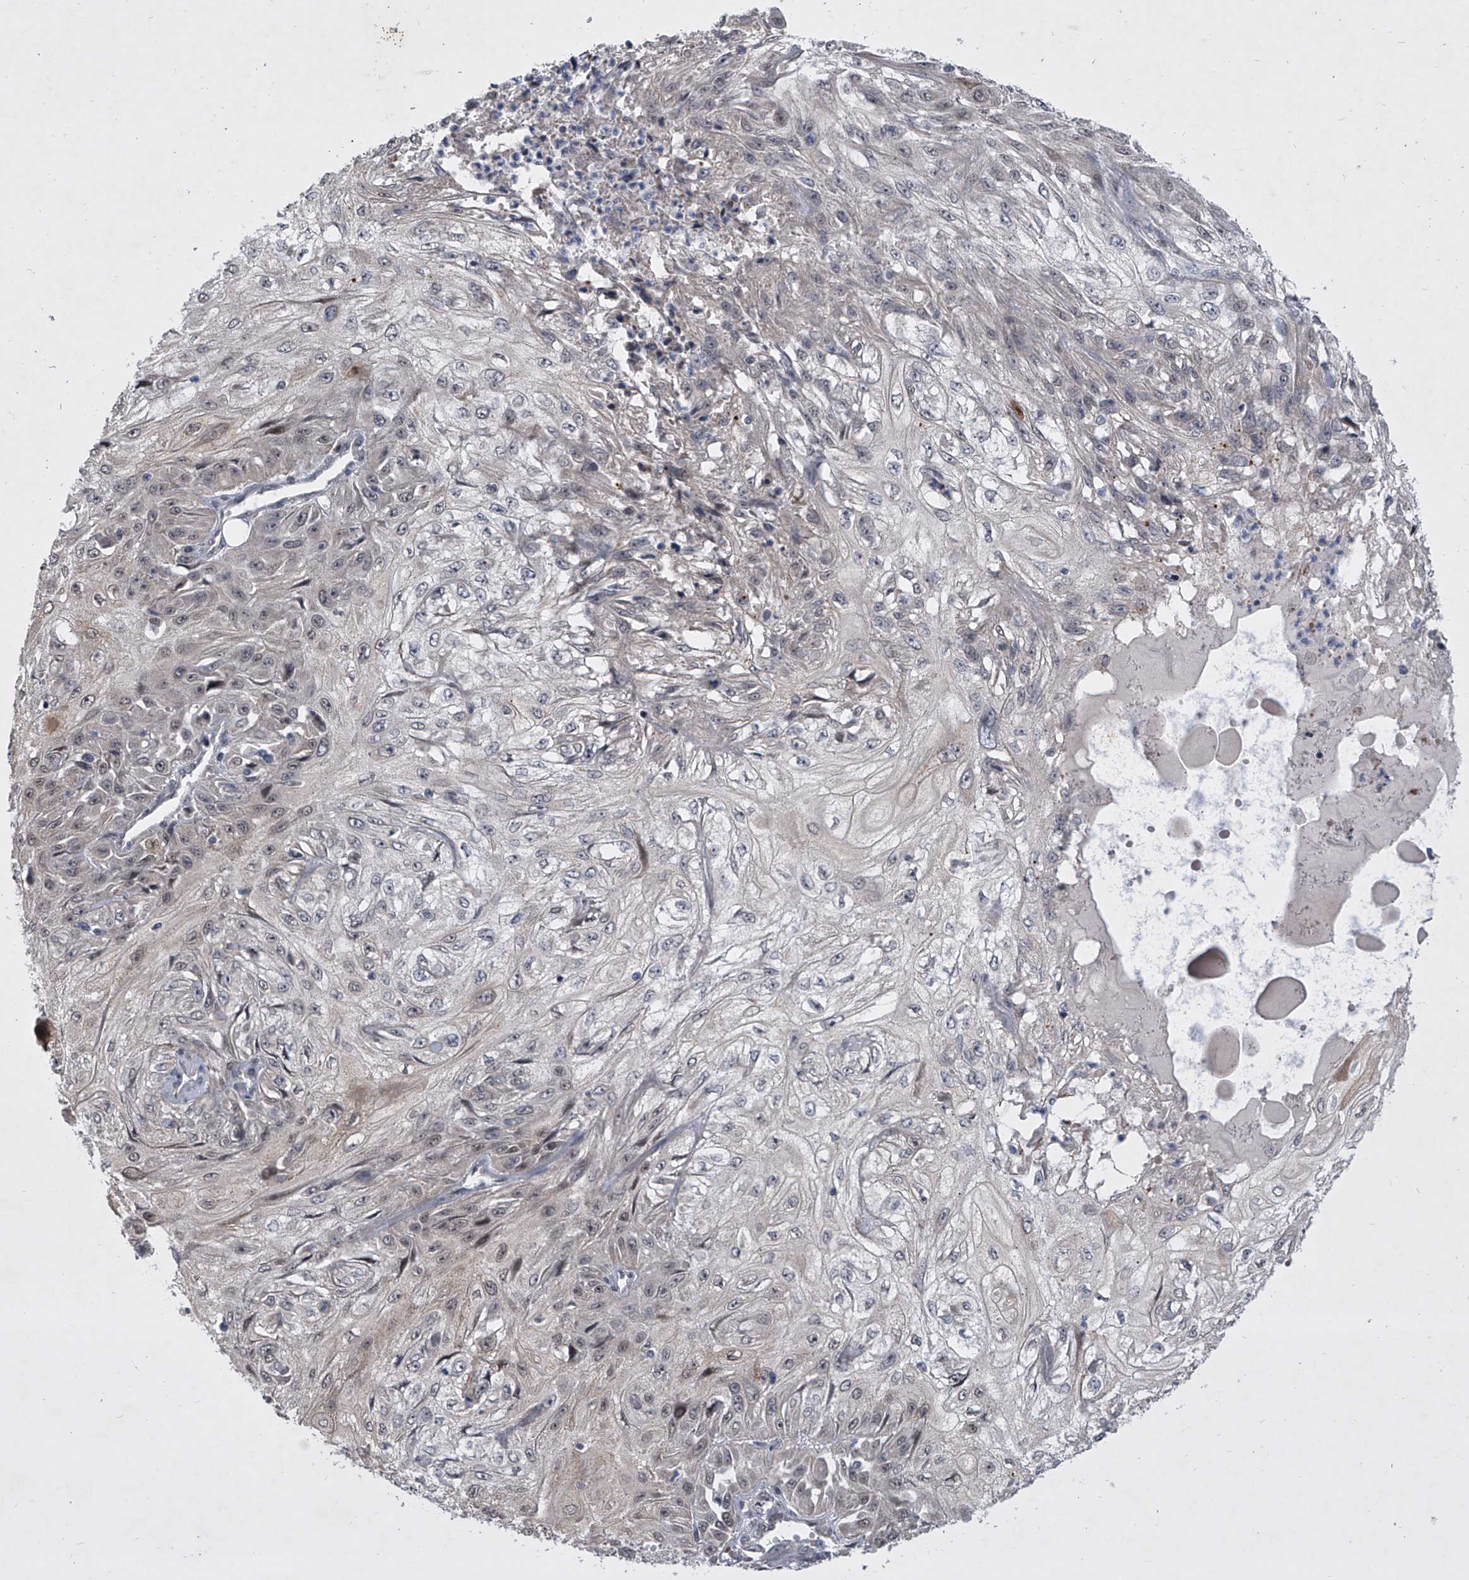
{"staining": {"intensity": "weak", "quantity": "<25%", "location": "nuclear"}, "tissue": "skin cancer", "cell_type": "Tumor cells", "image_type": "cancer", "snomed": [{"axis": "morphology", "description": "Squamous cell carcinoma, NOS"}, {"axis": "morphology", "description": "Squamous cell carcinoma, metastatic, NOS"}, {"axis": "topography", "description": "Skin"}, {"axis": "topography", "description": "Lymph node"}], "caption": "DAB immunohistochemical staining of skin squamous cell carcinoma exhibits no significant expression in tumor cells.", "gene": "HEATR6", "patient": {"sex": "male", "age": 75}}